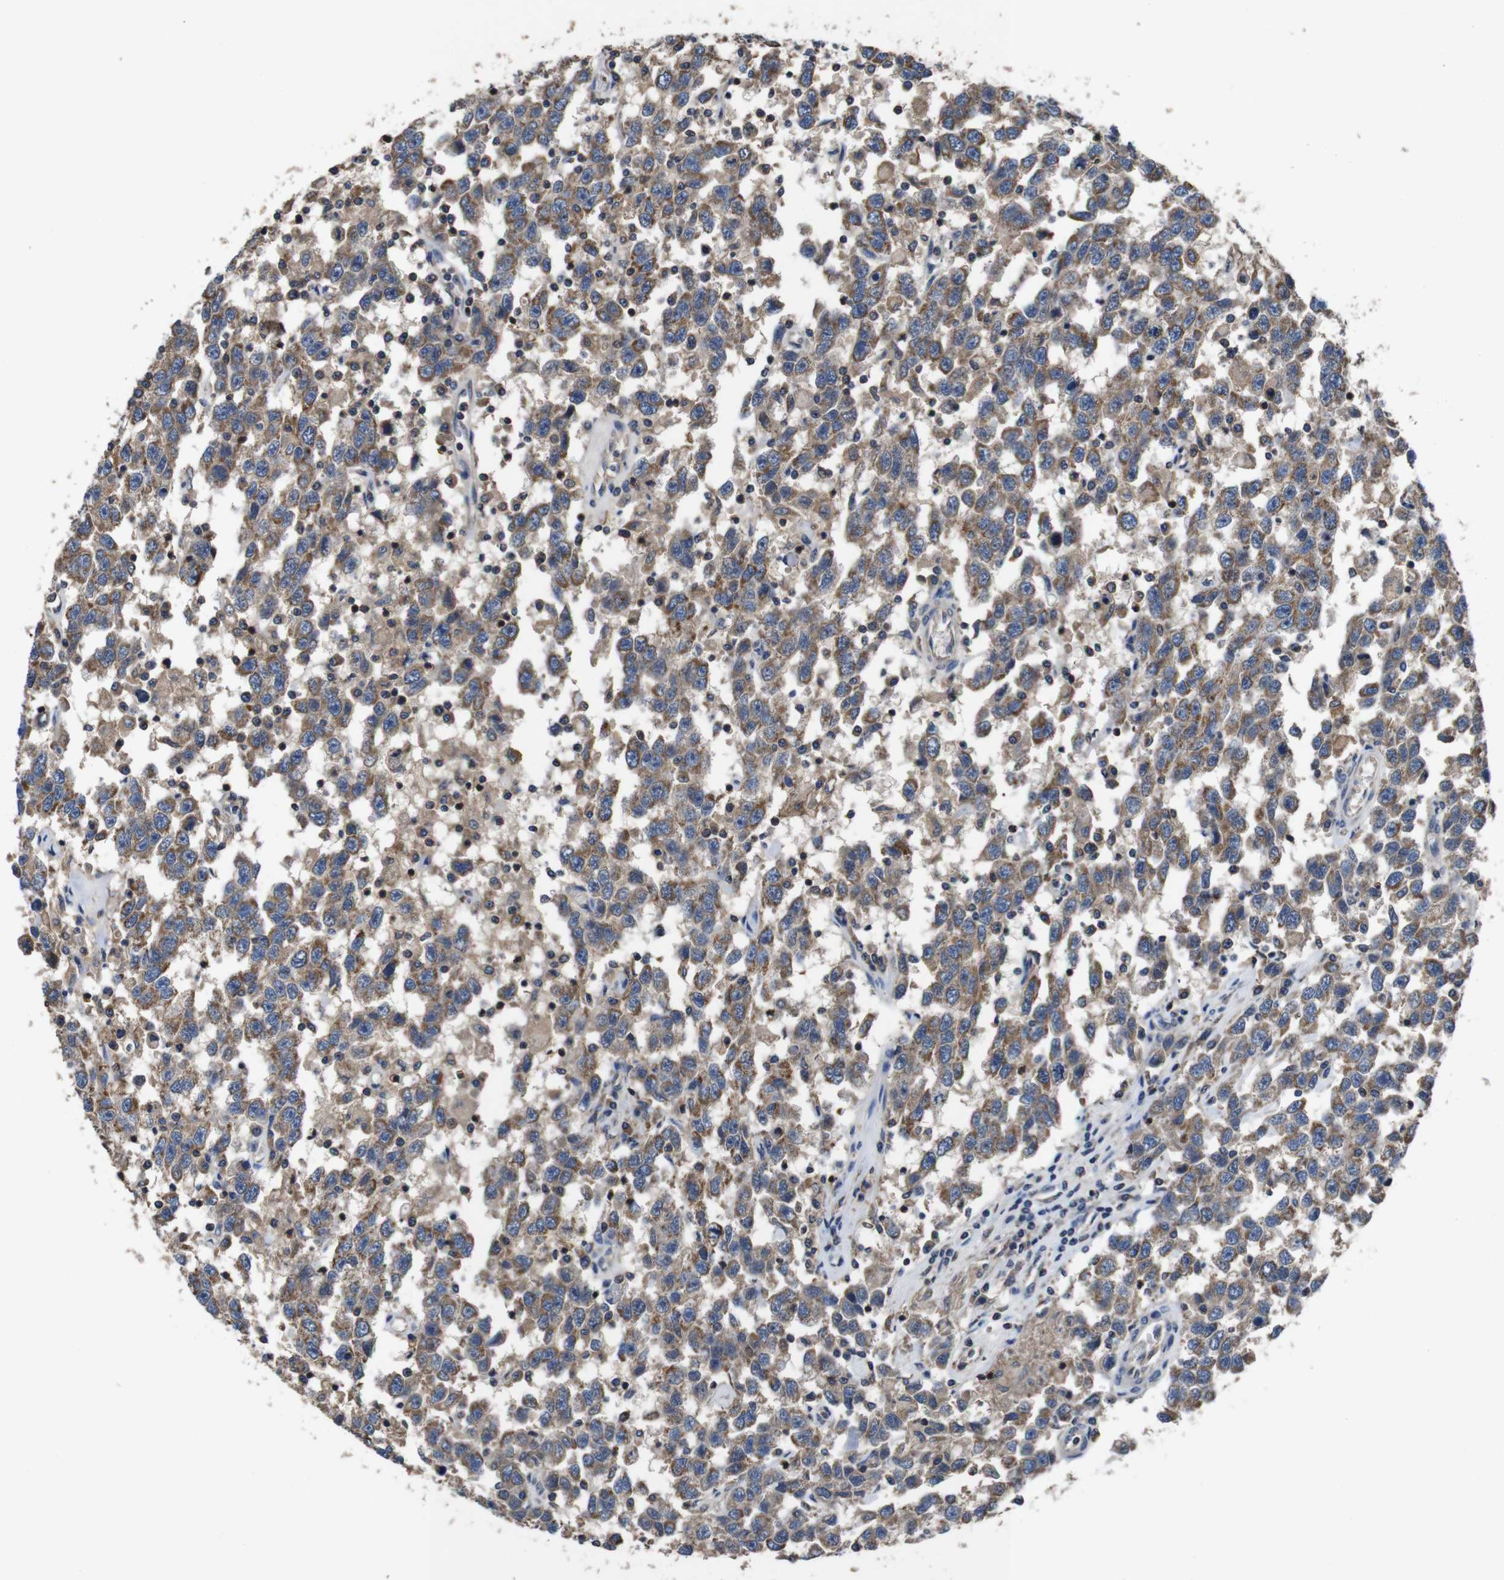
{"staining": {"intensity": "moderate", "quantity": ">75%", "location": "cytoplasmic/membranous"}, "tissue": "testis cancer", "cell_type": "Tumor cells", "image_type": "cancer", "snomed": [{"axis": "morphology", "description": "Seminoma, NOS"}, {"axis": "topography", "description": "Testis"}], "caption": "About >75% of tumor cells in seminoma (testis) demonstrate moderate cytoplasmic/membranous protein expression as visualized by brown immunohistochemical staining.", "gene": "GLIPR1", "patient": {"sex": "male", "age": 41}}